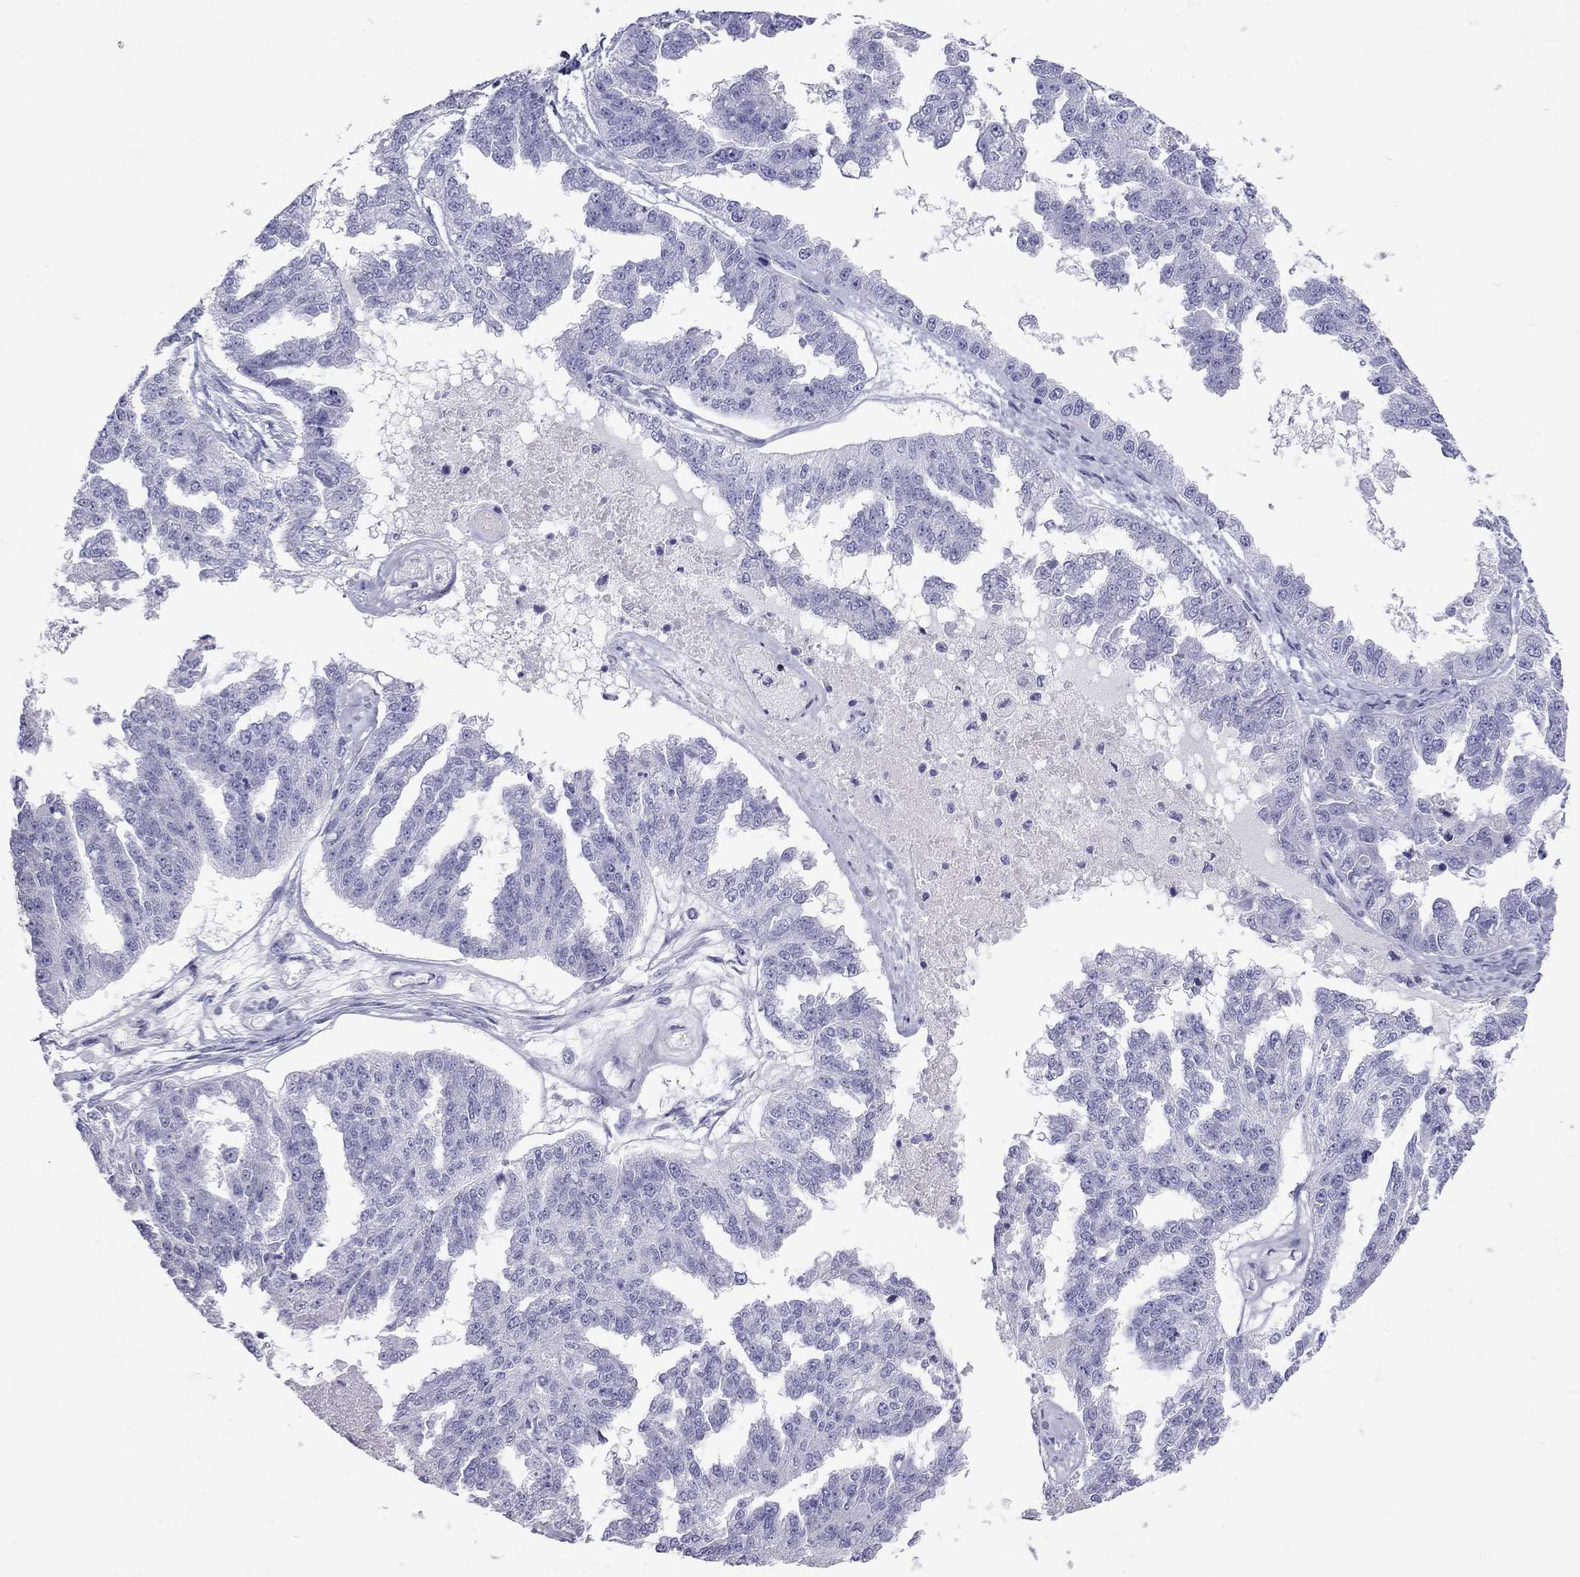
{"staining": {"intensity": "negative", "quantity": "none", "location": "none"}, "tissue": "ovarian cancer", "cell_type": "Tumor cells", "image_type": "cancer", "snomed": [{"axis": "morphology", "description": "Cystadenocarcinoma, serous, NOS"}, {"axis": "topography", "description": "Ovary"}], "caption": "A high-resolution image shows immunohistochemistry staining of ovarian cancer (serous cystadenocarcinoma), which demonstrates no significant staining in tumor cells.", "gene": "STAG3", "patient": {"sex": "female", "age": 58}}